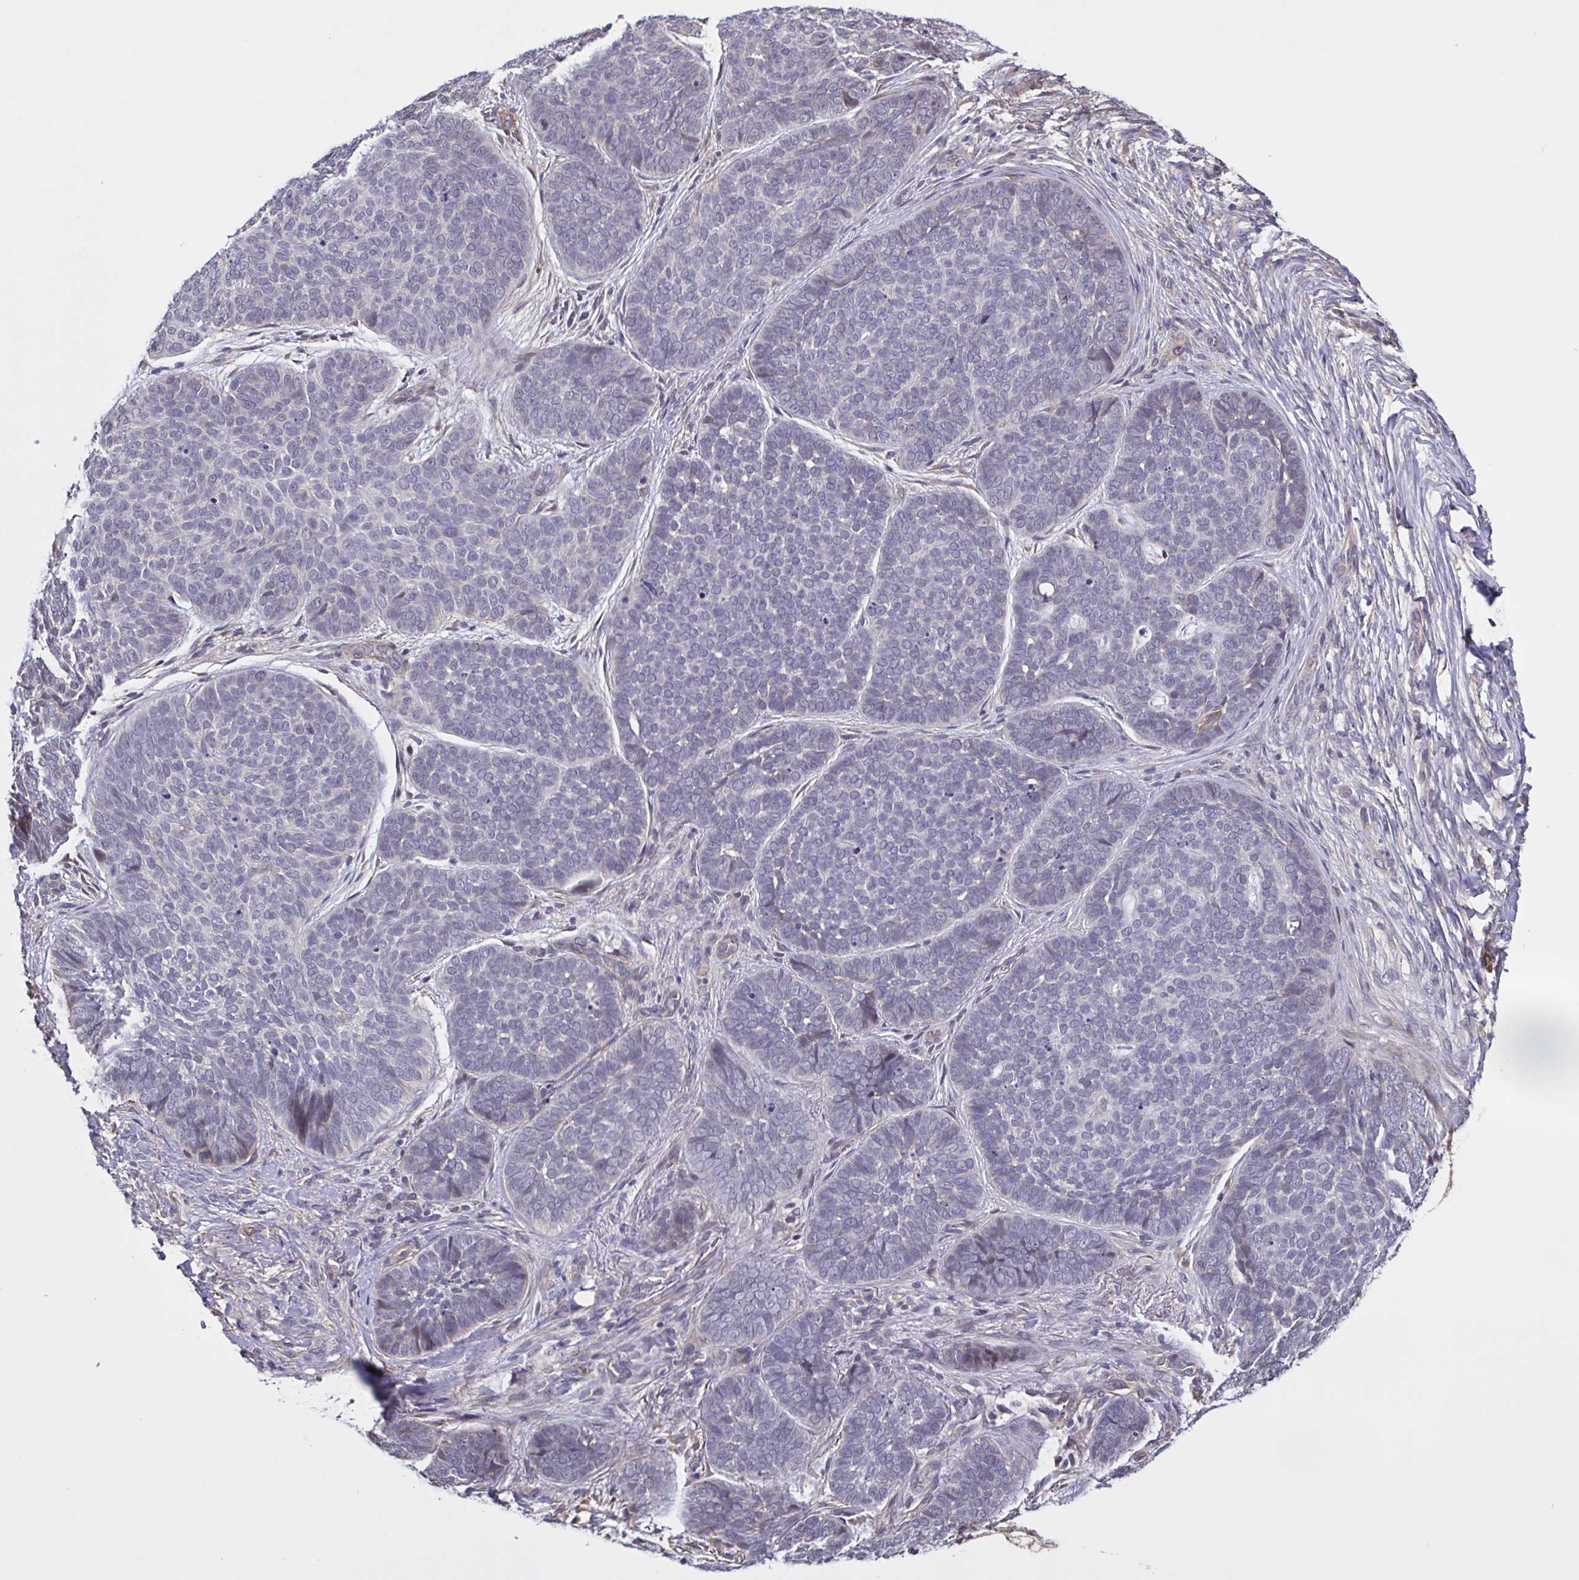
{"staining": {"intensity": "negative", "quantity": "none", "location": "none"}, "tissue": "skin cancer", "cell_type": "Tumor cells", "image_type": "cancer", "snomed": [{"axis": "morphology", "description": "Basal cell carcinoma"}, {"axis": "topography", "description": "Skin"}, {"axis": "topography", "description": "Skin of nose"}], "caption": "High power microscopy histopathology image of an immunohistochemistry photomicrograph of skin cancer, revealing no significant positivity in tumor cells.", "gene": "ZNF200", "patient": {"sex": "female", "age": 81}}